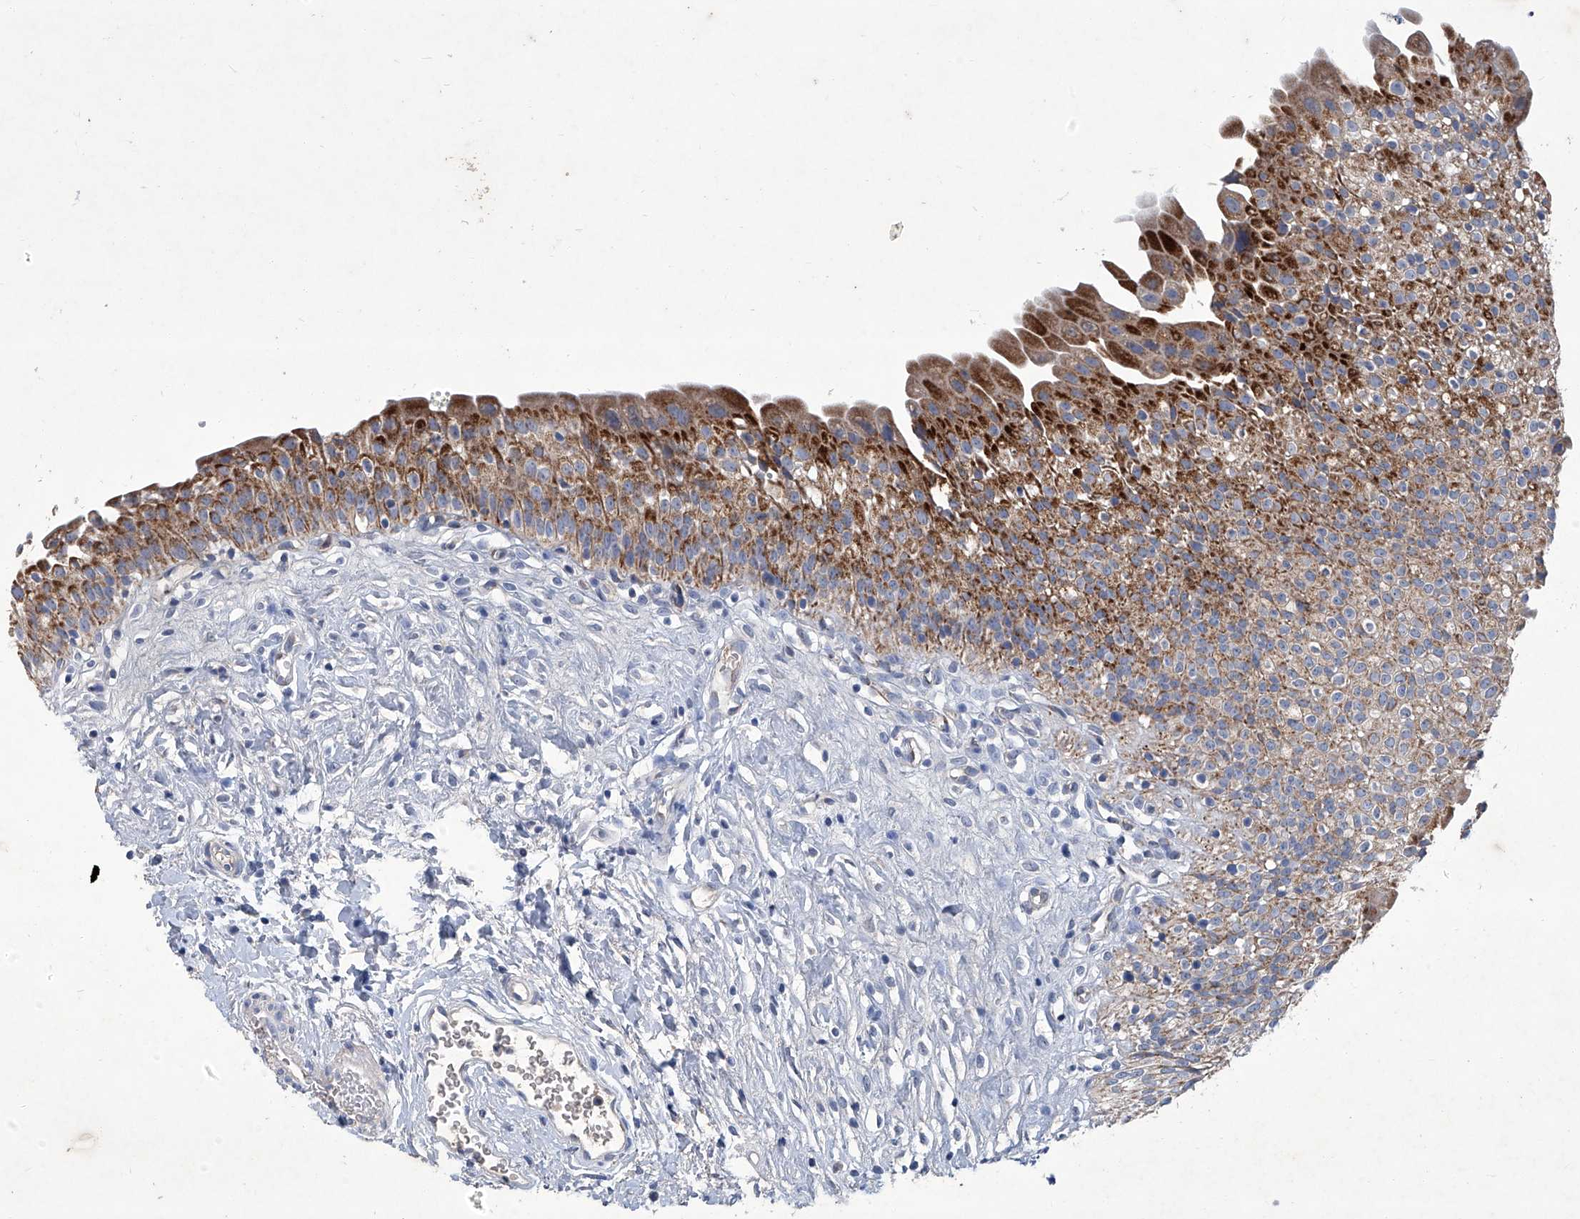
{"staining": {"intensity": "moderate", "quantity": ">75%", "location": "cytoplasmic/membranous"}, "tissue": "urinary bladder", "cell_type": "Urothelial cells", "image_type": "normal", "snomed": [{"axis": "morphology", "description": "Normal tissue, NOS"}, {"axis": "topography", "description": "Urinary bladder"}], "caption": "About >75% of urothelial cells in unremarkable human urinary bladder demonstrate moderate cytoplasmic/membranous protein positivity as visualized by brown immunohistochemical staining.", "gene": "MTARC1", "patient": {"sex": "male", "age": 51}}